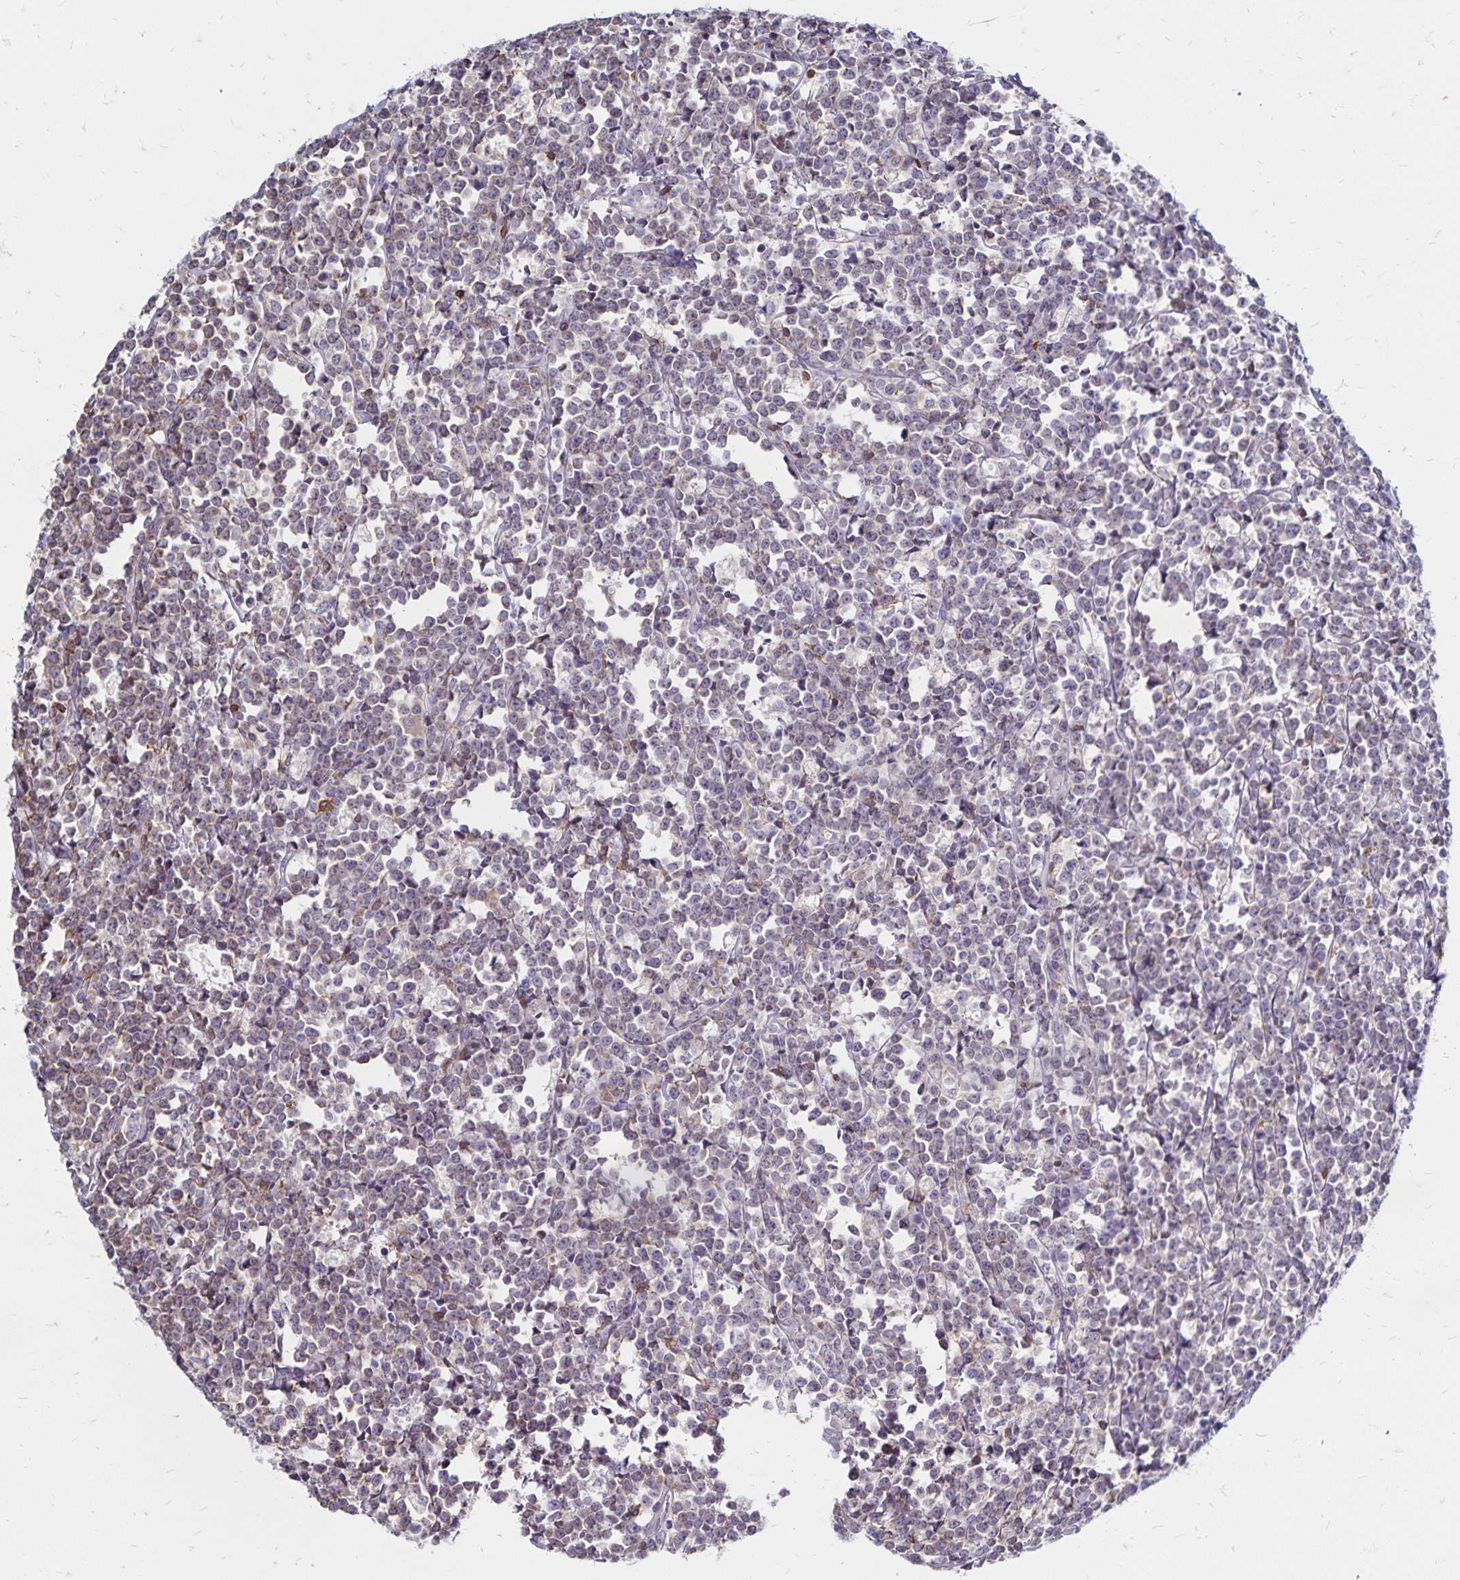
{"staining": {"intensity": "weak", "quantity": "25%-75%", "location": "cytoplasmic/membranous"}, "tissue": "lymphoma", "cell_type": "Tumor cells", "image_type": "cancer", "snomed": [{"axis": "morphology", "description": "Malignant lymphoma, non-Hodgkin's type, High grade"}, {"axis": "topography", "description": "Small intestine"}], "caption": "Protein analysis of lymphoma tissue exhibits weak cytoplasmic/membranous staining in approximately 25%-75% of tumor cells.", "gene": "NAGPA", "patient": {"sex": "female", "age": 56}}